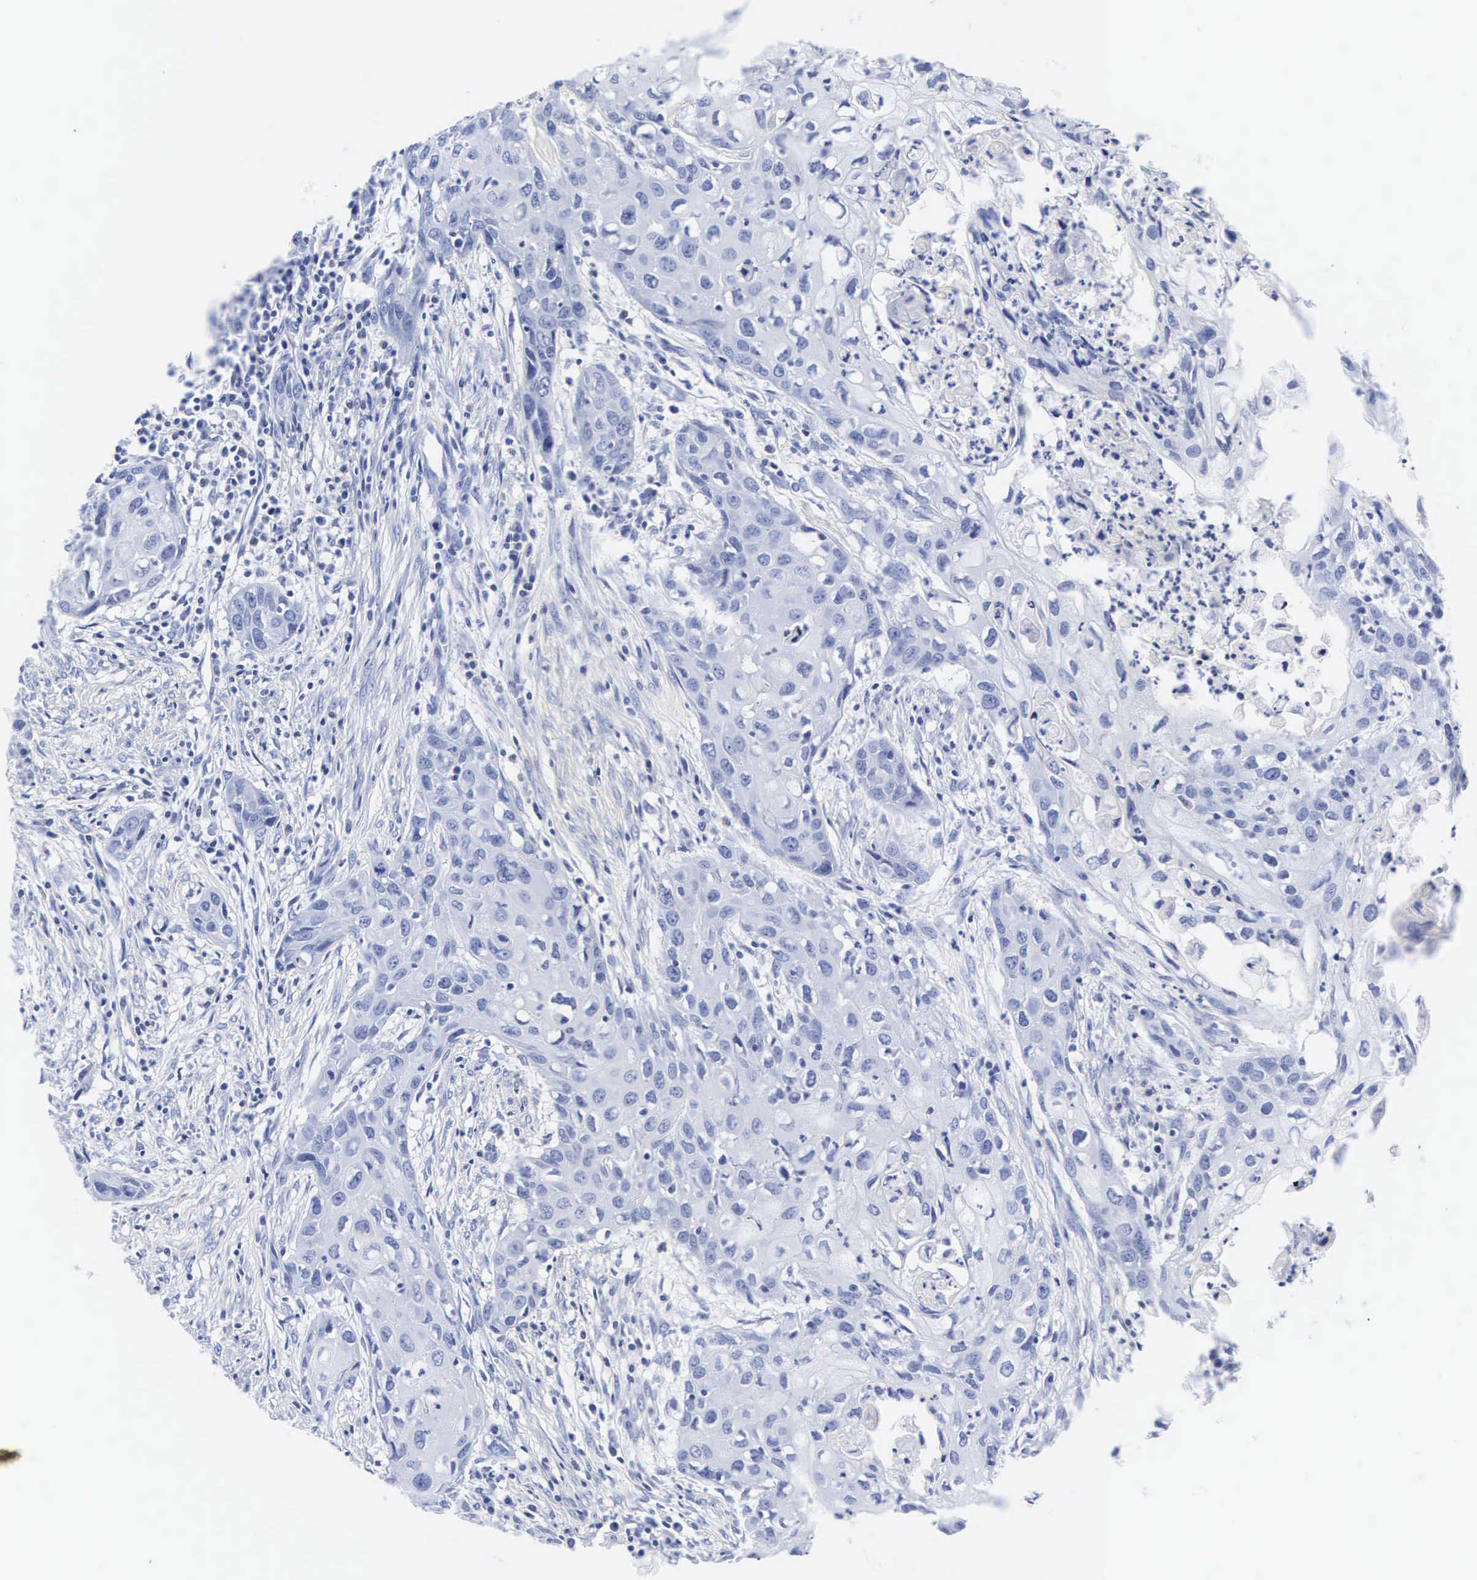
{"staining": {"intensity": "negative", "quantity": "none", "location": "none"}, "tissue": "urothelial cancer", "cell_type": "Tumor cells", "image_type": "cancer", "snomed": [{"axis": "morphology", "description": "Urothelial carcinoma, High grade"}, {"axis": "topography", "description": "Urinary bladder"}], "caption": "Immunohistochemical staining of urothelial carcinoma (high-grade) demonstrates no significant staining in tumor cells.", "gene": "INS", "patient": {"sex": "male", "age": 54}}